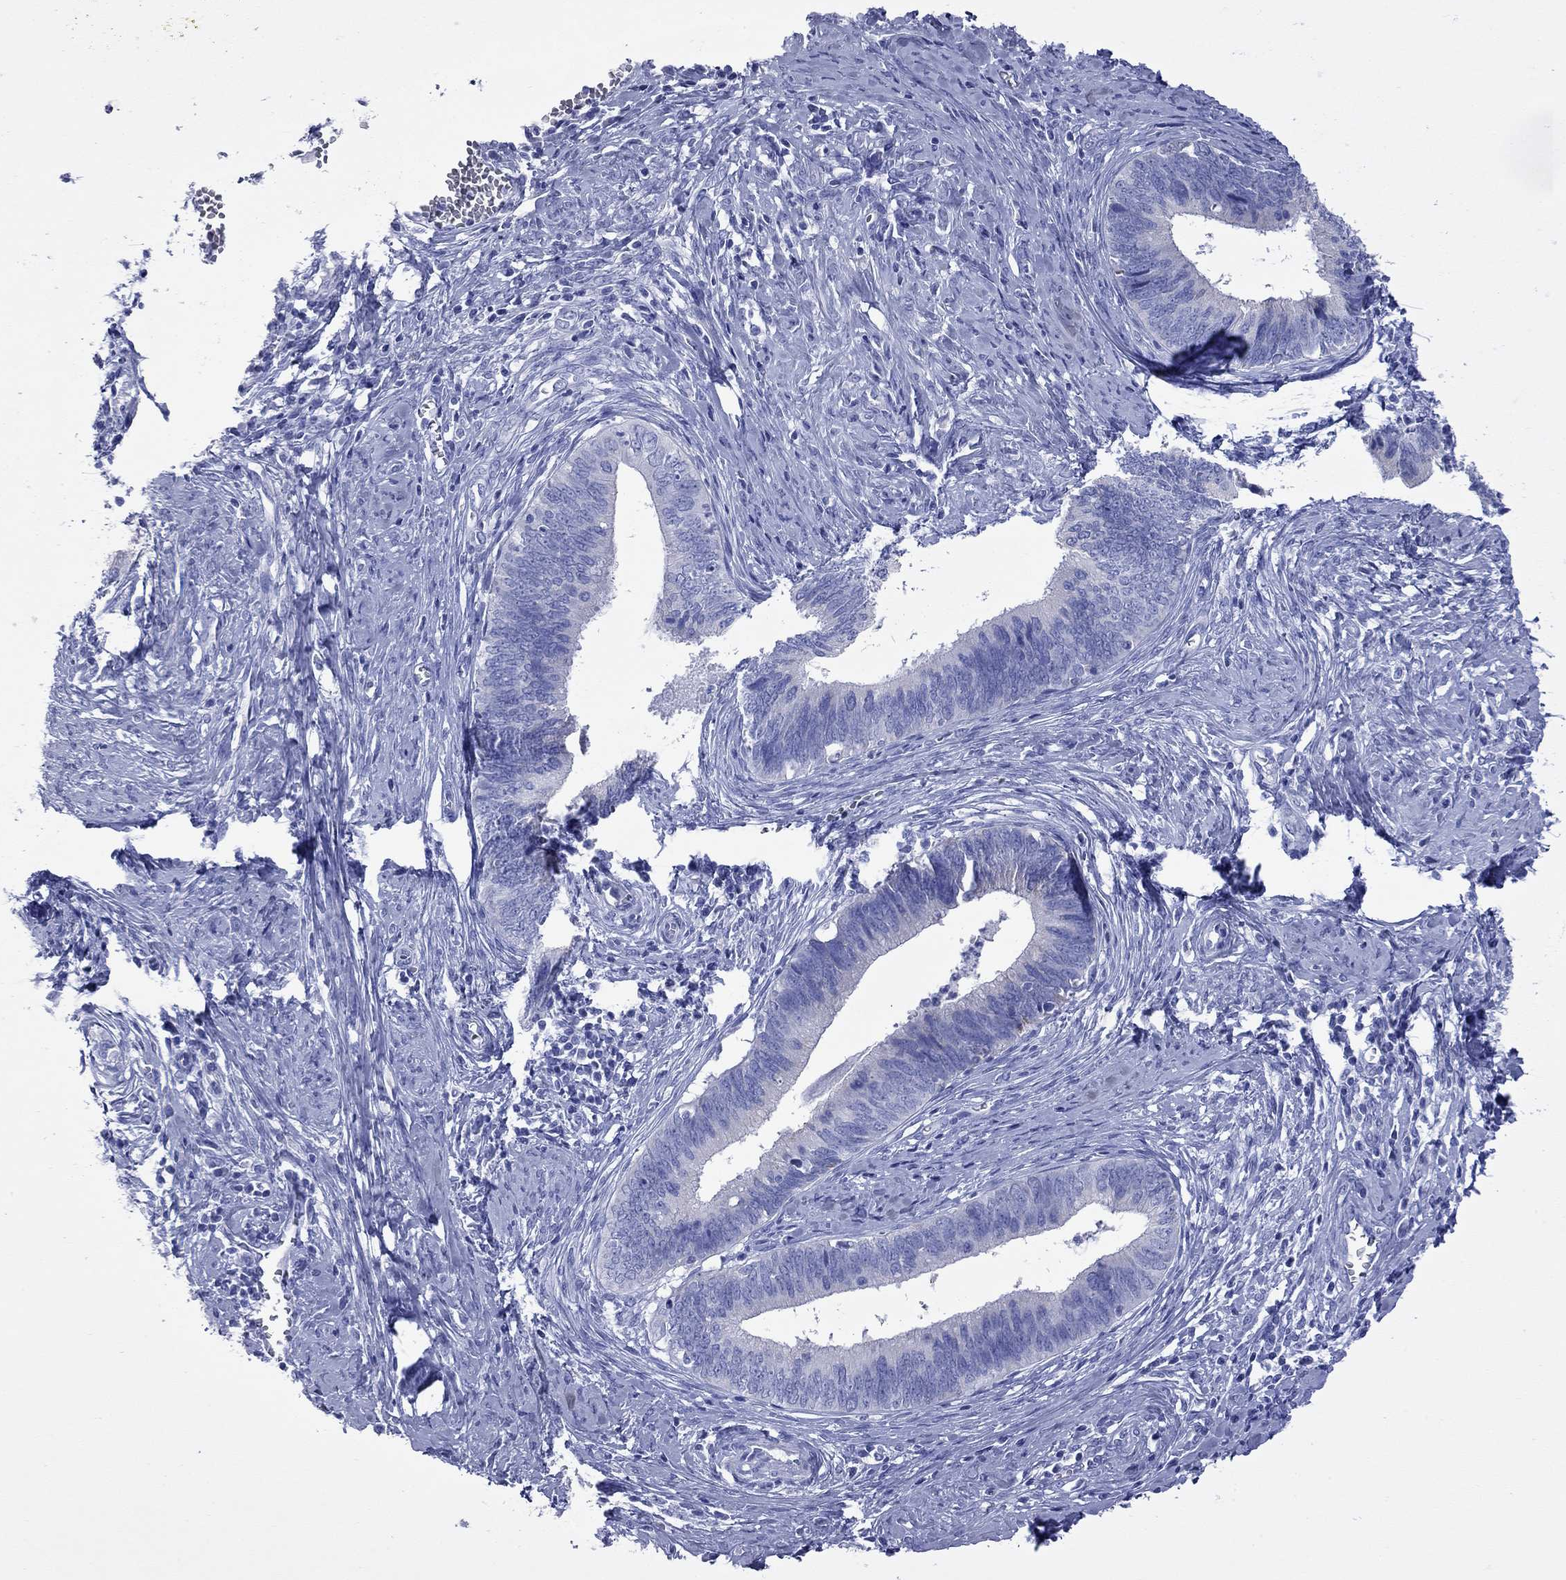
{"staining": {"intensity": "negative", "quantity": "none", "location": "none"}, "tissue": "cervical cancer", "cell_type": "Tumor cells", "image_type": "cancer", "snomed": [{"axis": "morphology", "description": "Adenocarcinoma, NOS"}, {"axis": "topography", "description": "Cervix"}], "caption": "A high-resolution photomicrograph shows immunohistochemistry staining of cervical cancer (adenocarcinoma), which demonstrates no significant expression in tumor cells. (Stains: DAB (3,3'-diaminobenzidine) IHC with hematoxylin counter stain, Microscopy: brightfield microscopy at high magnification).", "gene": "VSIG10", "patient": {"sex": "female", "age": 42}}